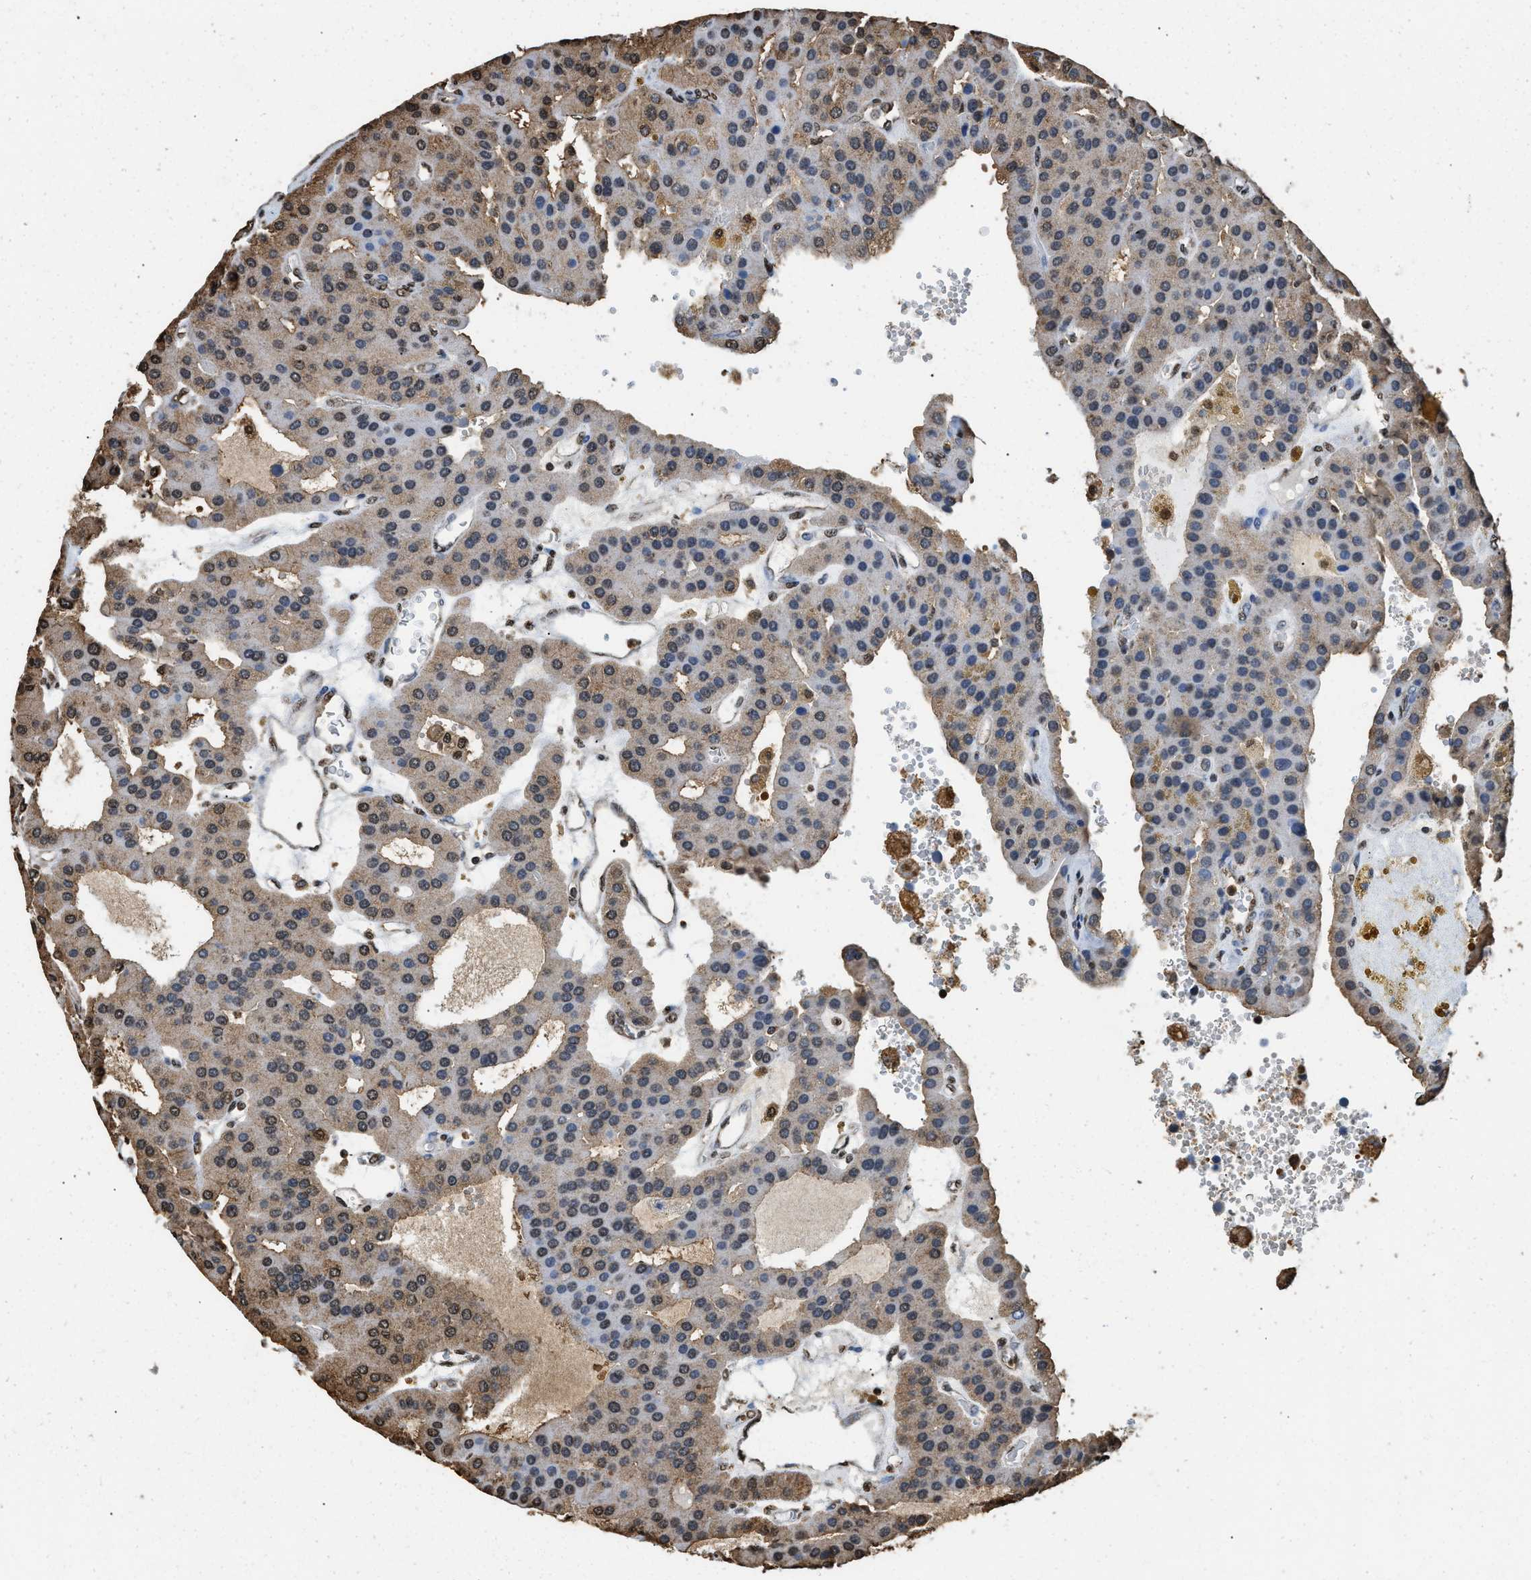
{"staining": {"intensity": "moderate", "quantity": "25%-75%", "location": "cytoplasmic/membranous,nuclear"}, "tissue": "parathyroid gland", "cell_type": "Glandular cells", "image_type": "normal", "snomed": [{"axis": "morphology", "description": "Normal tissue, NOS"}, {"axis": "morphology", "description": "Adenoma, NOS"}, {"axis": "topography", "description": "Parathyroid gland"}], "caption": "Immunohistochemical staining of normal parathyroid gland demonstrates medium levels of moderate cytoplasmic/membranous,nuclear expression in about 25%-75% of glandular cells. The staining is performed using DAB brown chromogen to label protein expression. The nuclei are counter-stained blue using hematoxylin.", "gene": "GAPDH", "patient": {"sex": "female", "age": 86}}